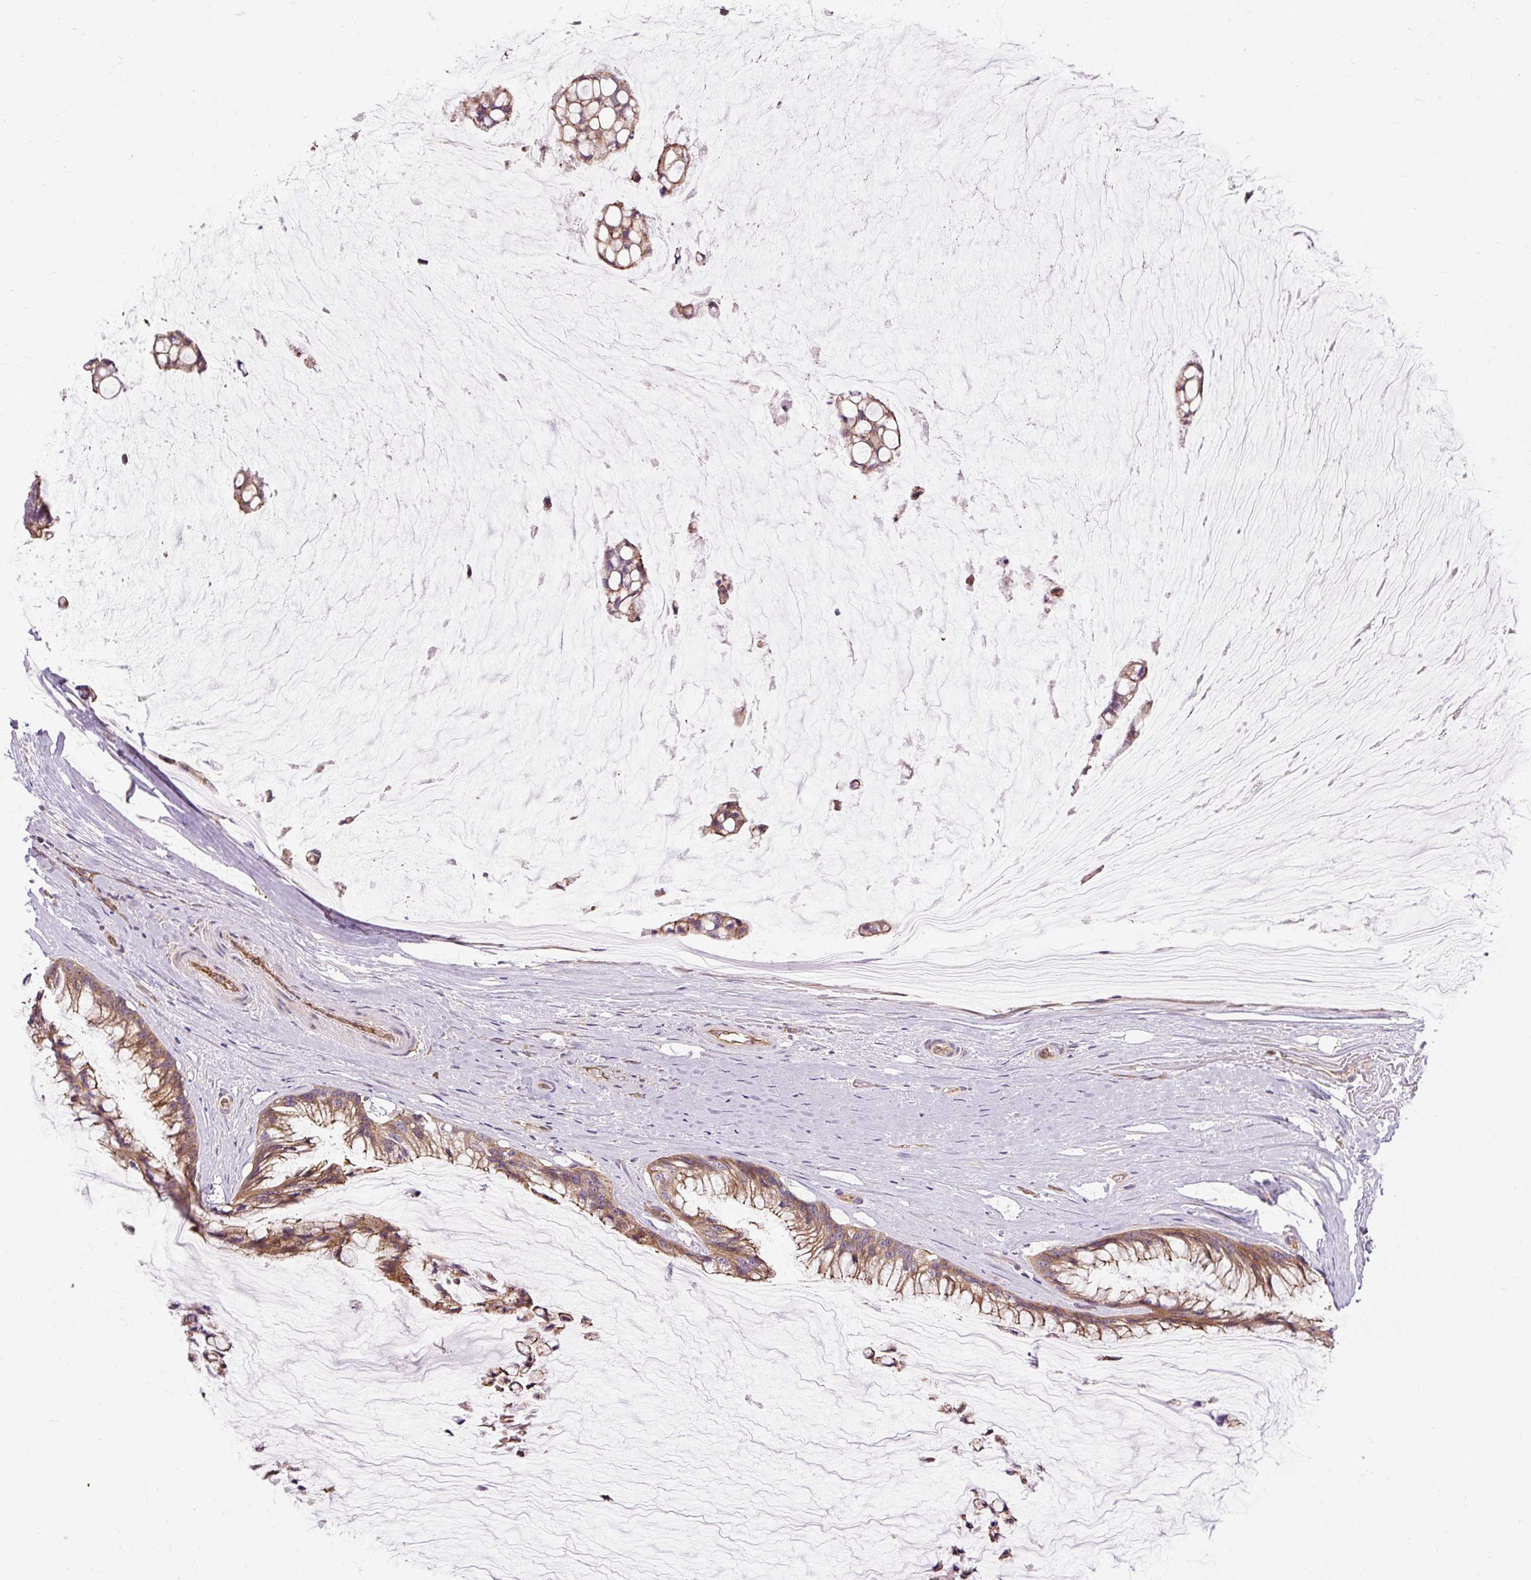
{"staining": {"intensity": "moderate", "quantity": ">75%", "location": "cytoplasmic/membranous"}, "tissue": "ovarian cancer", "cell_type": "Tumor cells", "image_type": "cancer", "snomed": [{"axis": "morphology", "description": "Cystadenocarcinoma, mucinous, NOS"}, {"axis": "topography", "description": "Ovary"}], "caption": "This micrograph exhibits immunohistochemistry staining of human ovarian mucinous cystadenocarcinoma, with medium moderate cytoplasmic/membranous positivity in about >75% of tumor cells.", "gene": "CCDC93", "patient": {"sex": "female", "age": 39}}